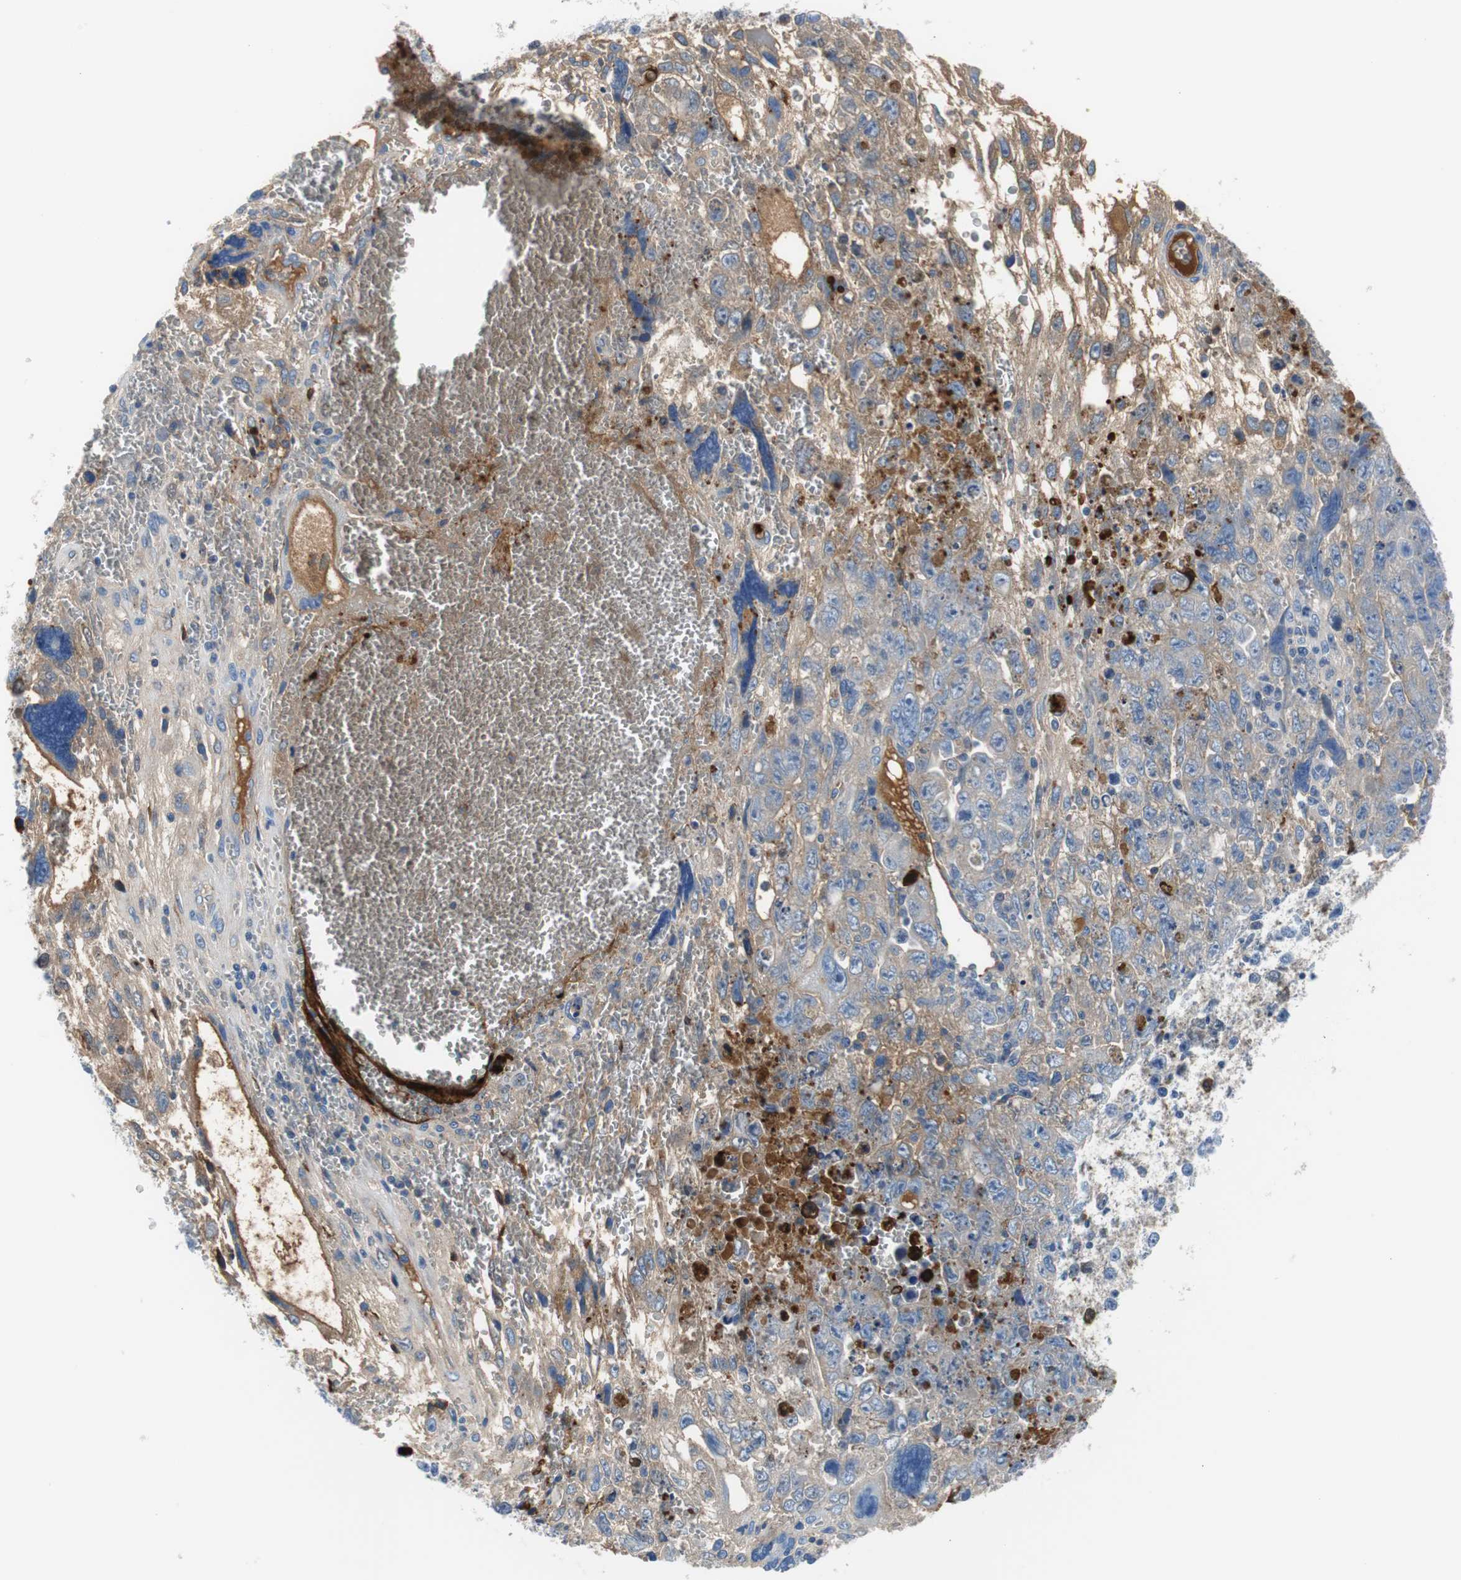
{"staining": {"intensity": "moderate", "quantity": "25%-75%", "location": "cytoplasmic/membranous"}, "tissue": "testis cancer", "cell_type": "Tumor cells", "image_type": "cancer", "snomed": [{"axis": "morphology", "description": "Carcinoma, Embryonal, NOS"}, {"axis": "topography", "description": "Testis"}], "caption": "IHC staining of testis cancer, which demonstrates medium levels of moderate cytoplasmic/membranous staining in approximately 25%-75% of tumor cells indicating moderate cytoplasmic/membranous protein staining. The staining was performed using DAB (3,3'-diaminobenzidine) (brown) for protein detection and nuclei were counterstained in hematoxylin (blue).", "gene": "APCS", "patient": {"sex": "male", "age": 28}}